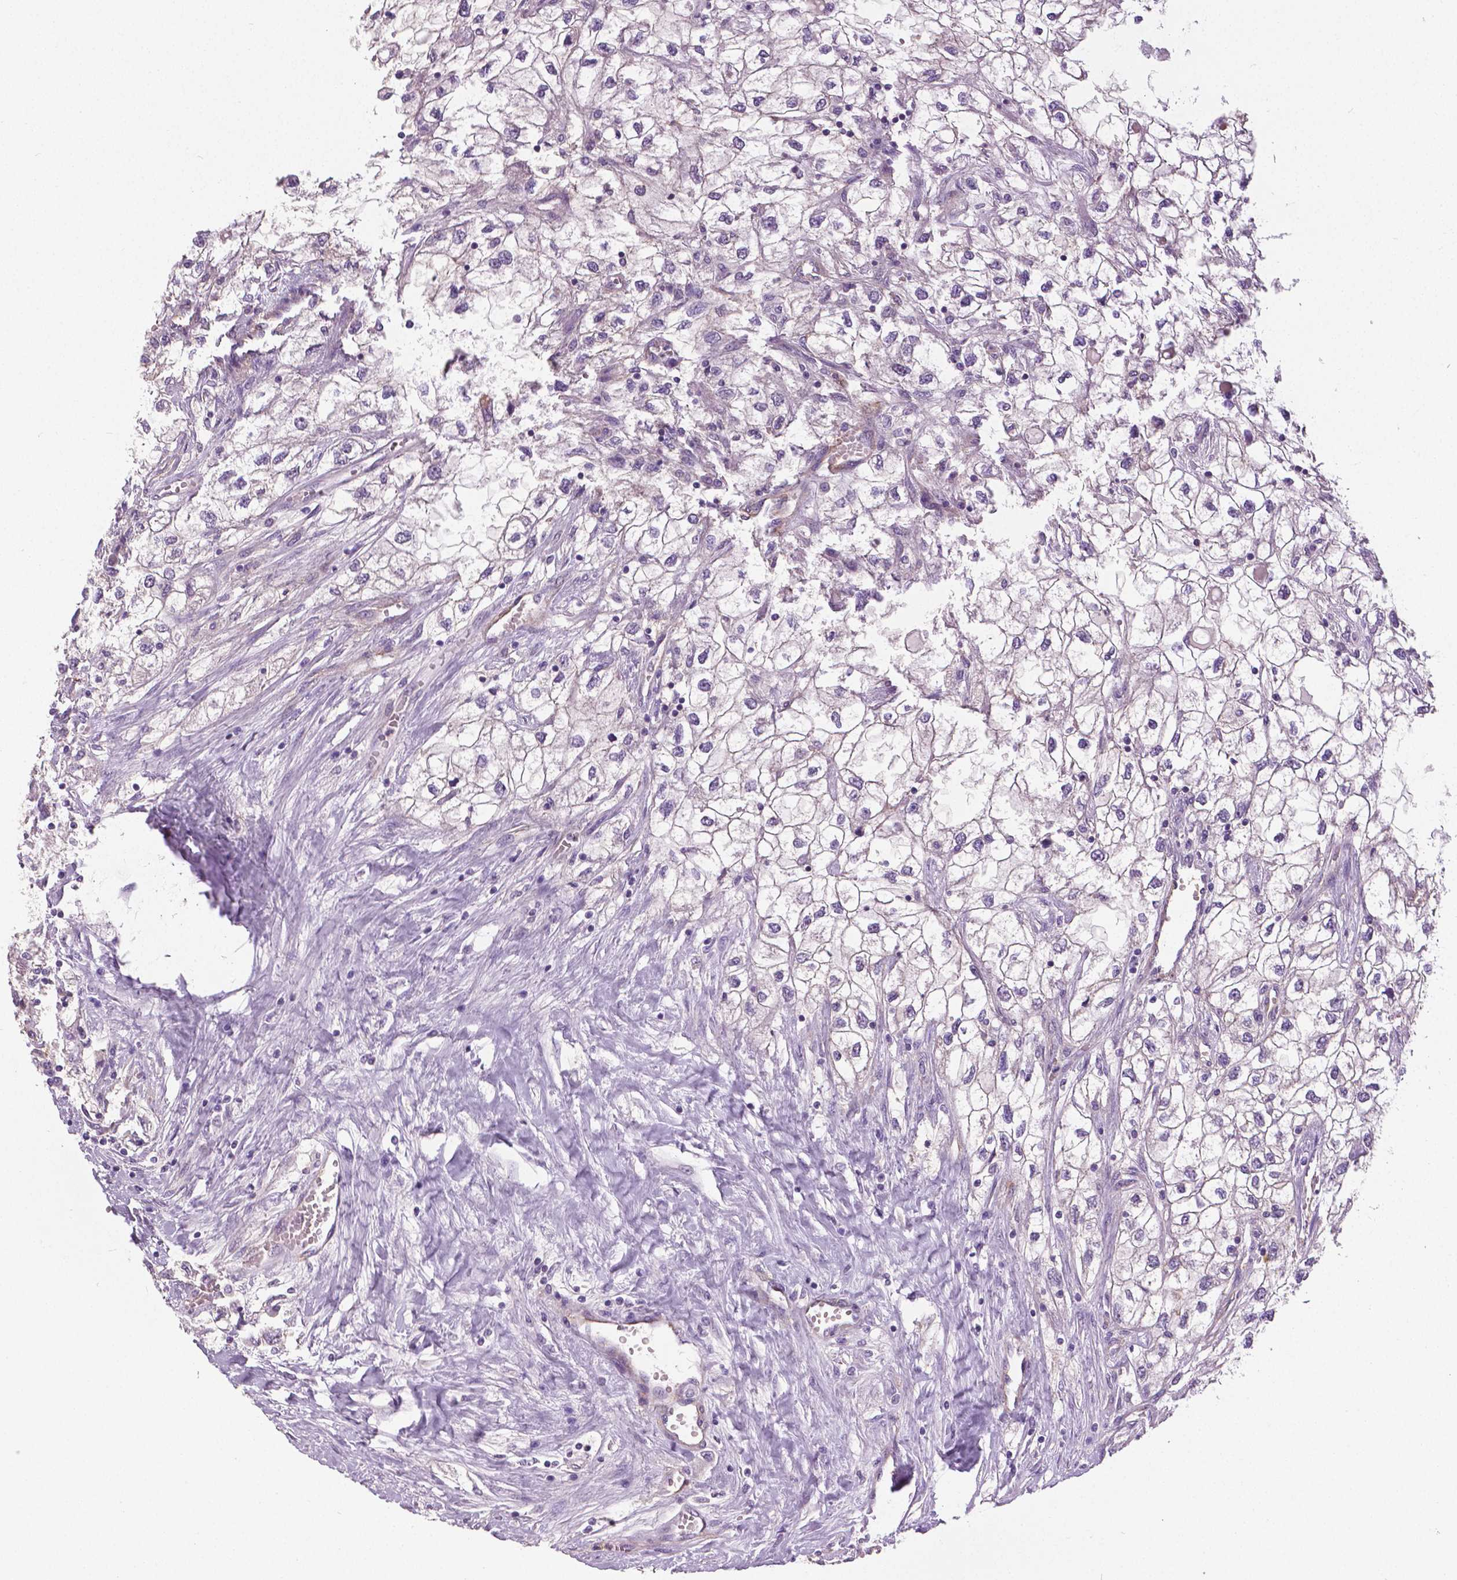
{"staining": {"intensity": "negative", "quantity": "none", "location": "none"}, "tissue": "renal cancer", "cell_type": "Tumor cells", "image_type": "cancer", "snomed": [{"axis": "morphology", "description": "Adenocarcinoma, NOS"}, {"axis": "topography", "description": "Kidney"}], "caption": "High magnification brightfield microscopy of renal adenocarcinoma stained with DAB (3,3'-diaminobenzidine) (brown) and counterstained with hematoxylin (blue): tumor cells show no significant staining.", "gene": "FOXA1", "patient": {"sex": "male", "age": 59}}